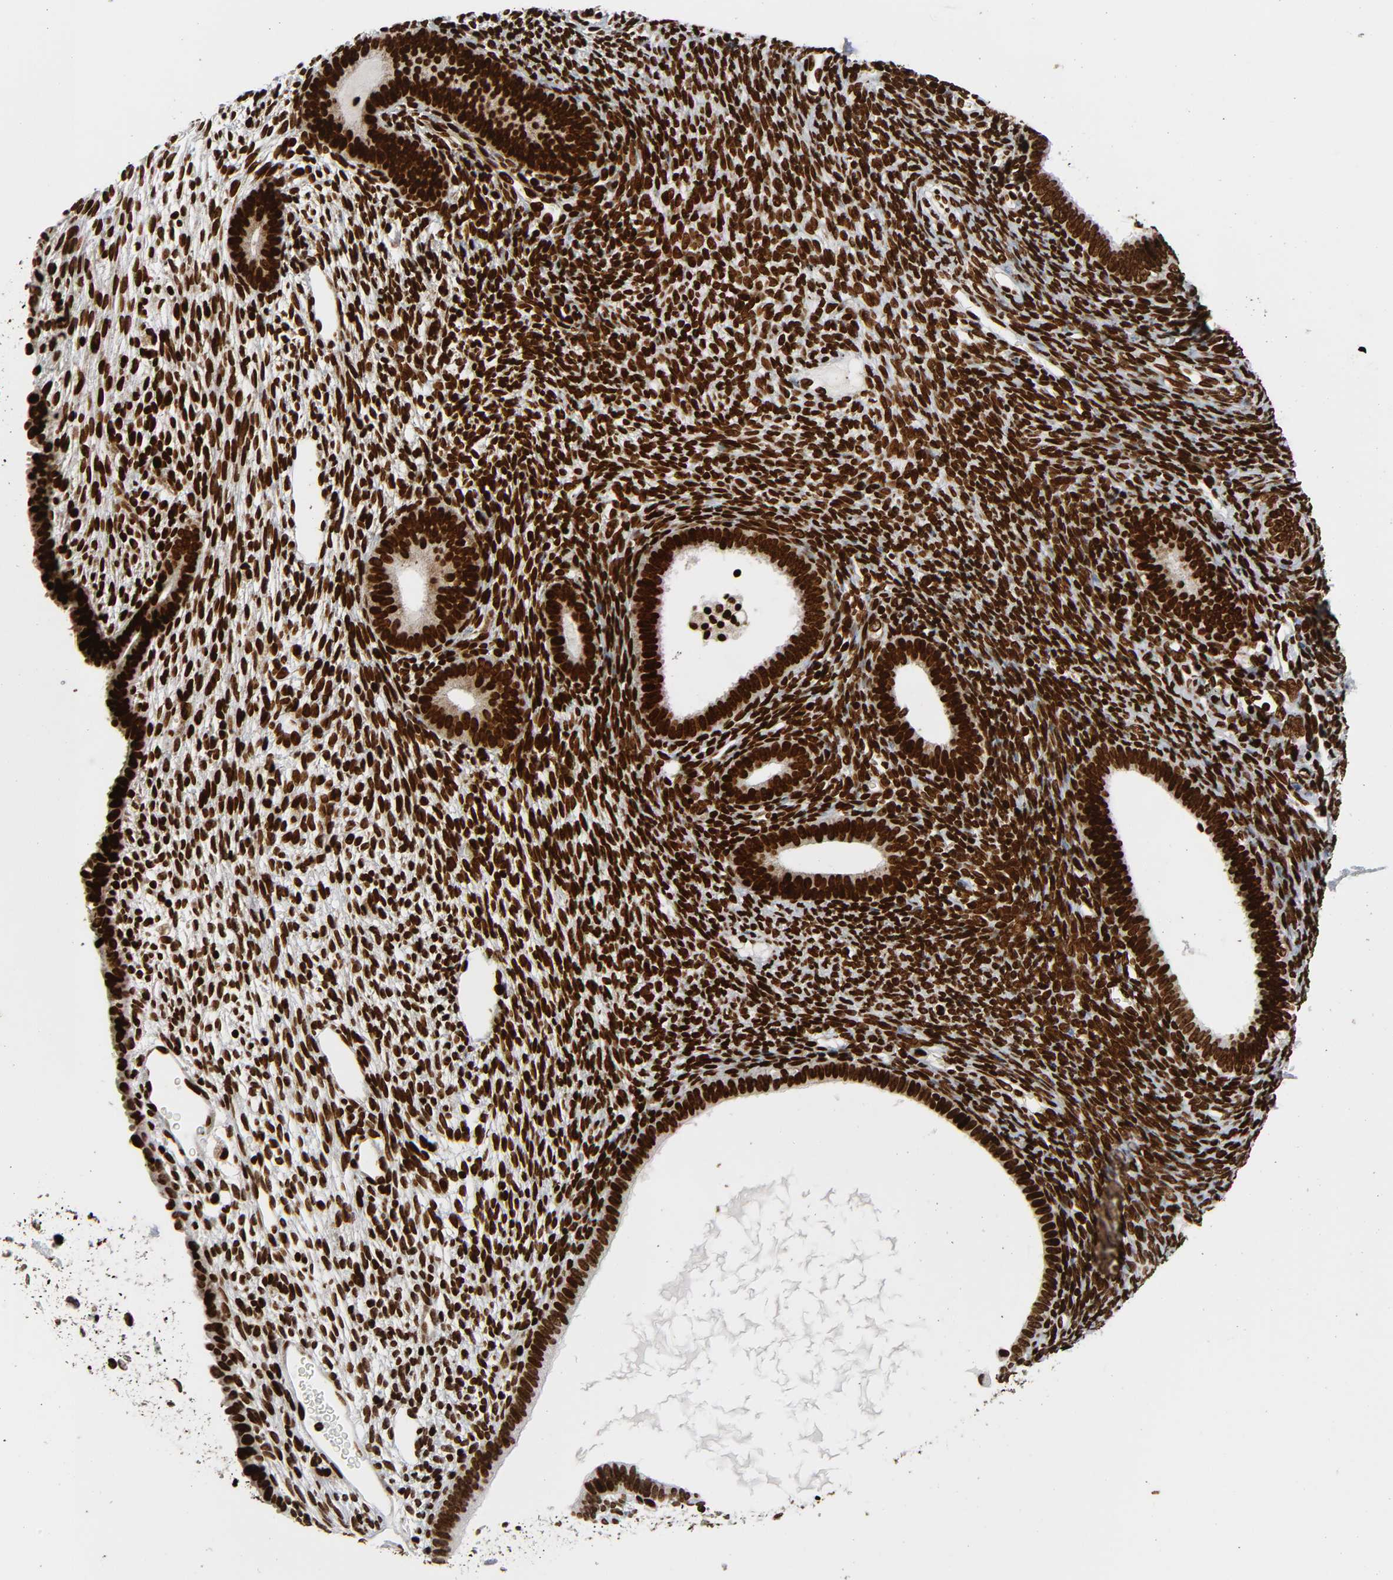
{"staining": {"intensity": "strong", "quantity": ">75%", "location": "nuclear"}, "tissue": "endometrium", "cell_type": "Cells in endometrial stroma", "image_type": "normal", "snomed": [{"axis": "morphology", "description": "Normal tissue, NOS"}, {"axis": "topography", "description": "Endometrium"}], "caption": "Immunohistochemical staining of normal human endometrium demonstrates high levels of strong nuclear positivity in about >75% of cells in endometrial stroma. (brown staining indicates protein expression, while blue staining denotes nuclei).", "gene": "RXRA", "patient": {"sex": "female", "age": 57}}